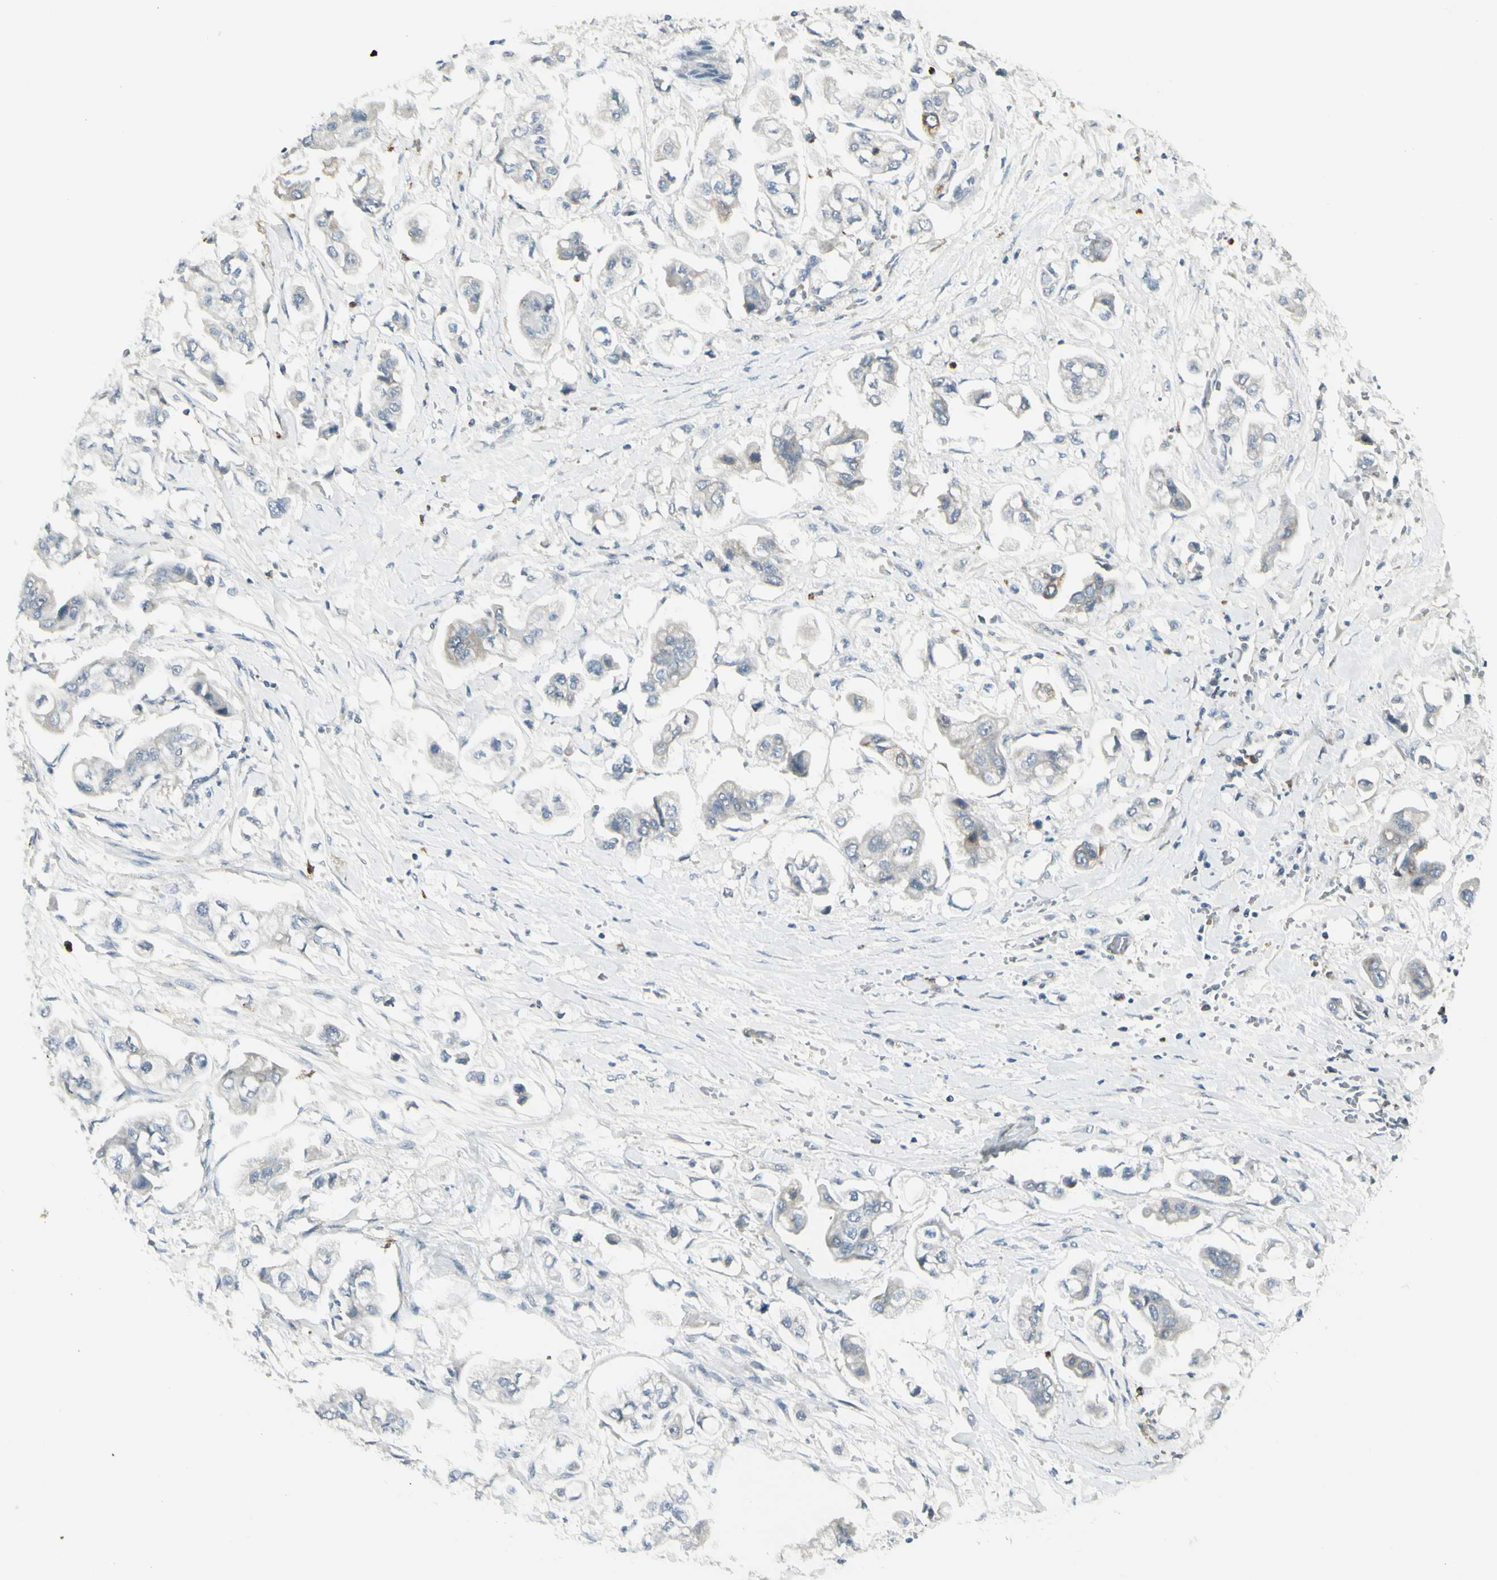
{"staining": {"intensity": "moderate", "quantity": "<25%", "location": "cytoplasmic/membranous"}, "tissue": "stomach cancer", "cell_type": "Tumor cells", "image_type": "cancer", "snomed": [{"axis": "morphology", "description": "Adenocarcinoma, NOS"}, {"axis": "topography", "description": "Stomach"}], "caption": "Immunohistochemical staining of human adenocarcinoma (stomach) displays moderate cytoplasmic/membranous protein expression in about <25% of tumor cells. (DAB (3,3'-diaminobenzidine) IHC with brightfield microscopy, high magnification).", "gene": "CCNB2", "patient": {"sex": "male", "age": 62}}